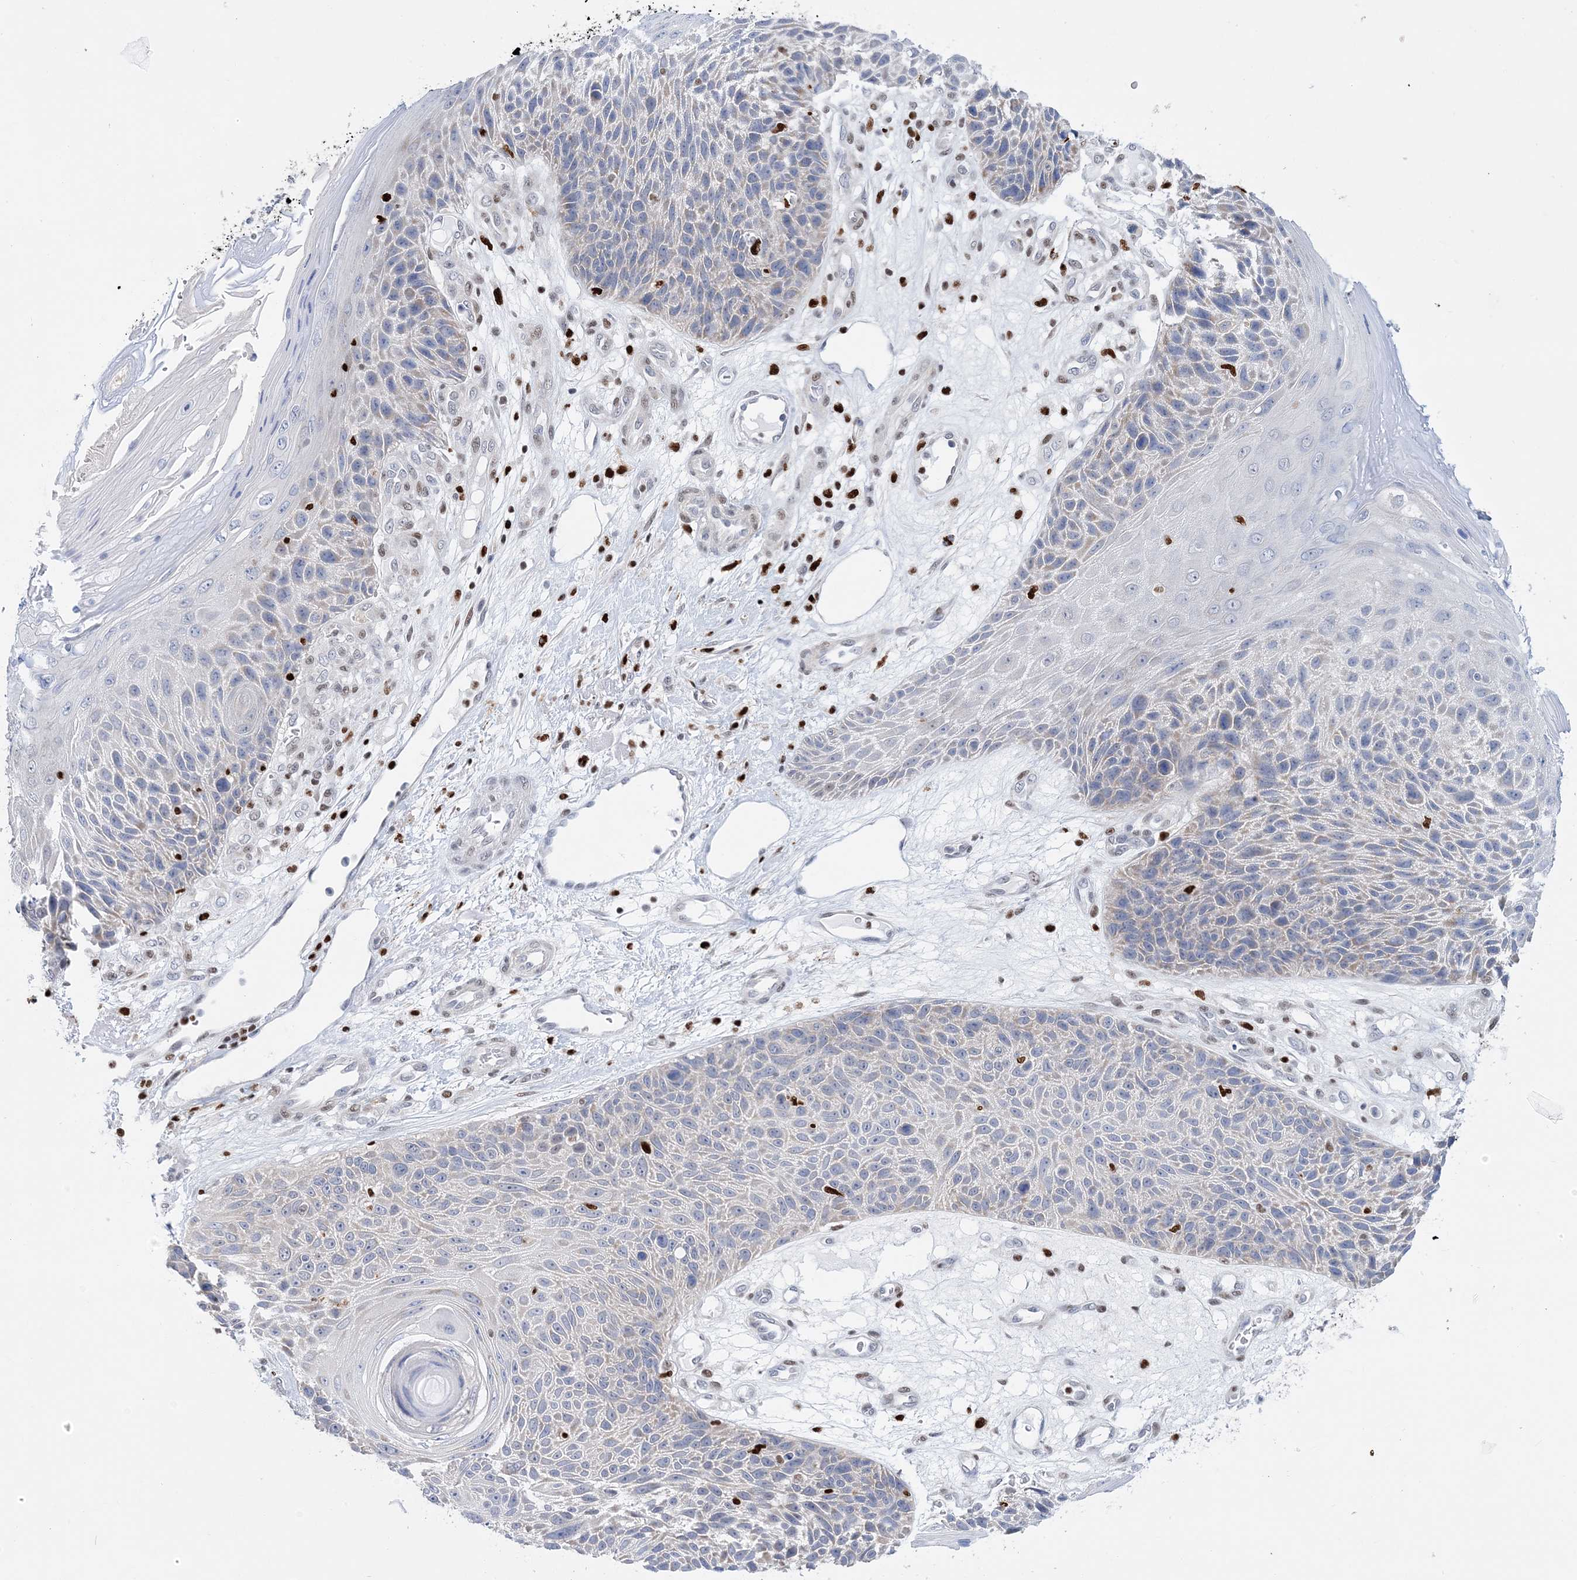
{"staining": {"intensity": "negative", "quantity": "none", "location": "none"}, "tissue": "skin cancer", "cell_type": "Tumor cells", "image_type": "cancer", "snomed": [{"axis": "morphology", "description": "Squamous cell carcinoma, NOS"}, {"axis": "topography", "description": "Skin"}], "caption": "Immunohistochemical staining of human skin cancer displays no significant staining in tumor cells.", "gene": "NIT2", "patient": {"sex": "female", "age": 88}}